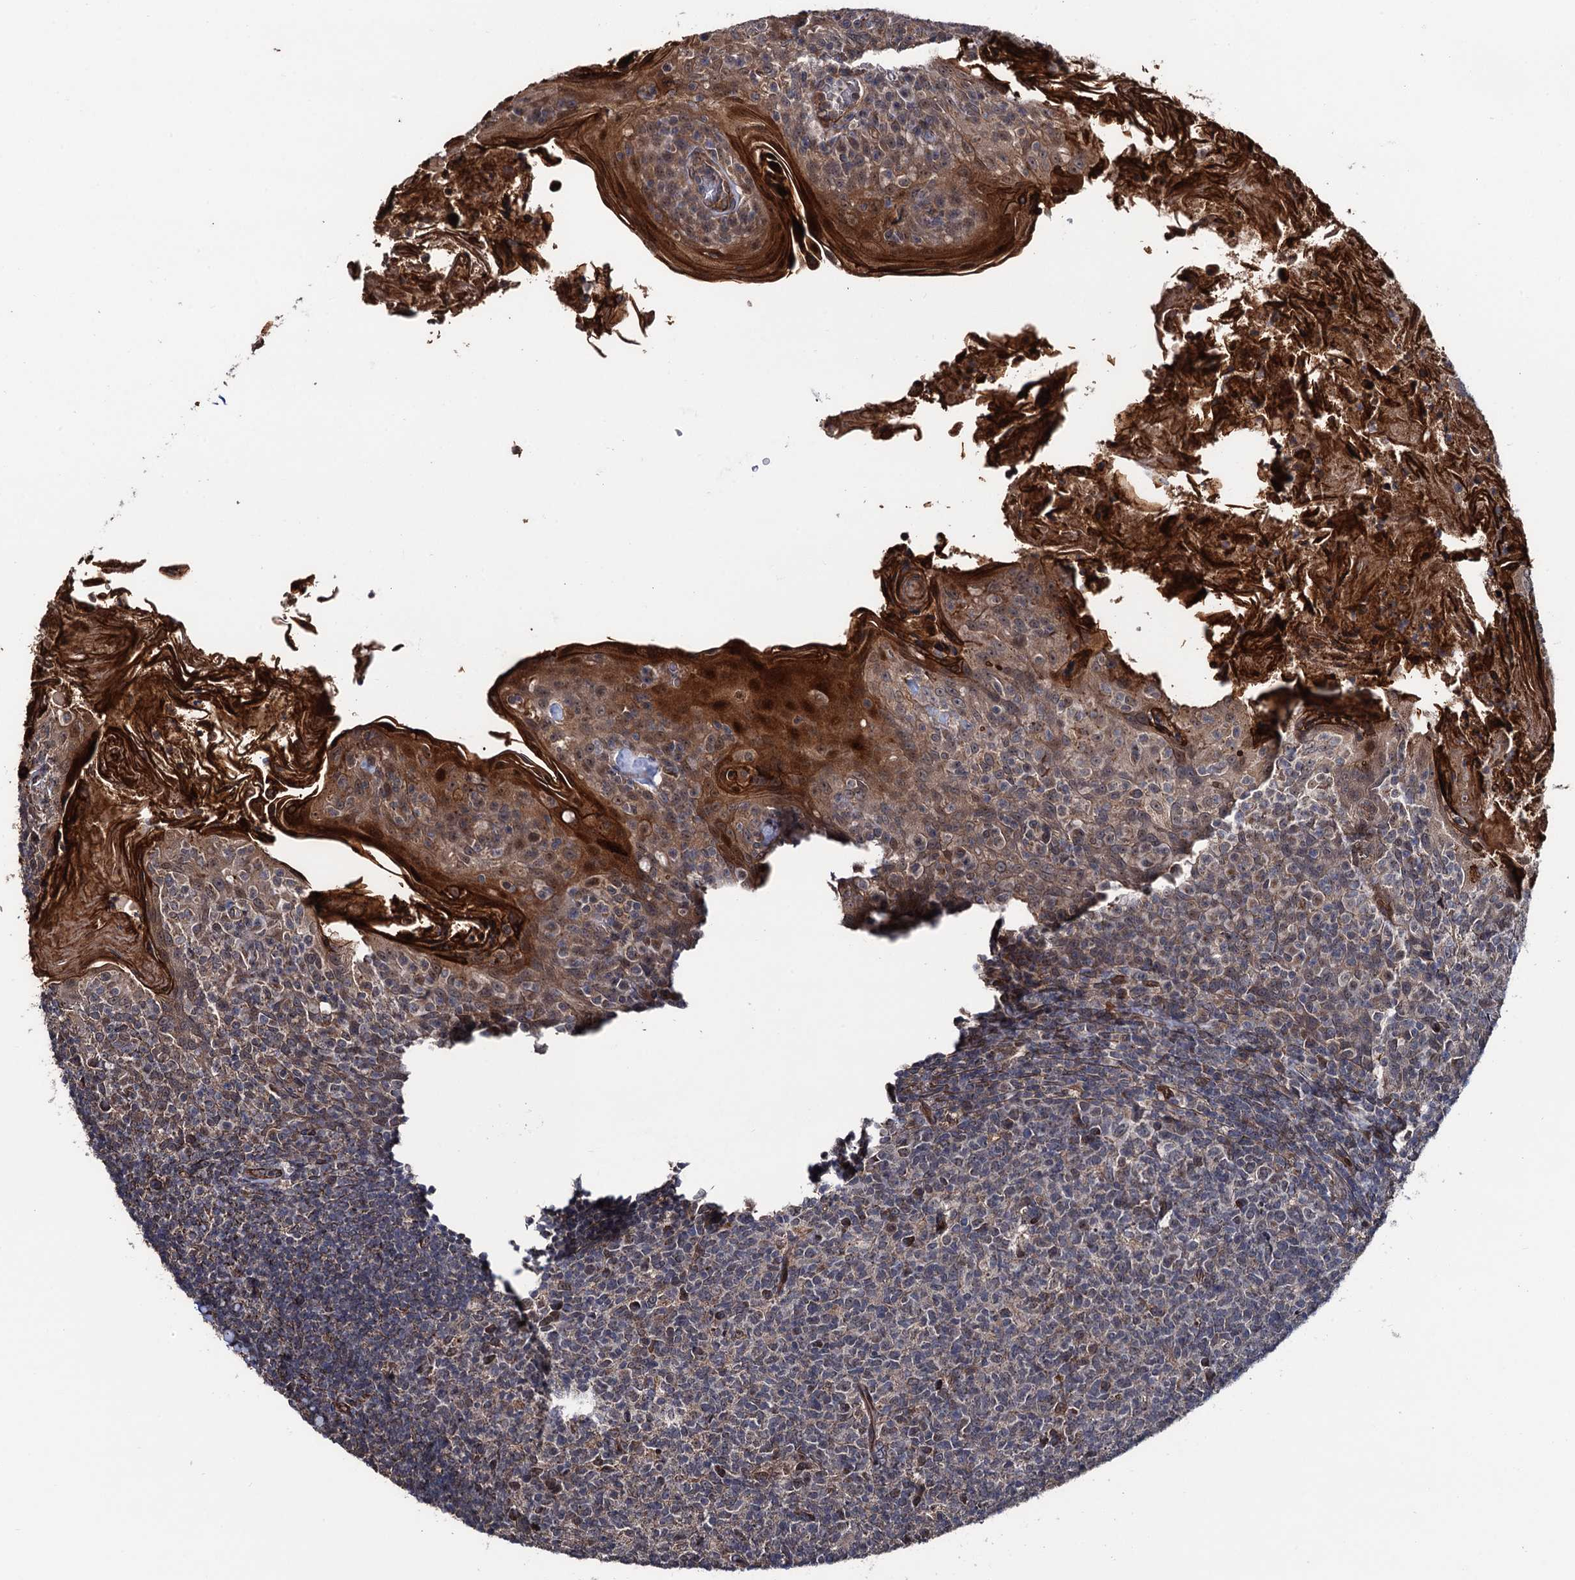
{"staining": {"intensity": "weak", "quantity": "<25%", "location": "nuclear"}, "tissue": "tonsil", "cell_type": "Germinal center cells", "image_type": "normal", "snomed": [{"axis": "morphology", "description": "Normal tissue, NOS"}, {"axis": "topography", "description": "Tonsil"}], "caption": "An immunohistochemistry (IHC) photomicrograph of normal tonsil is shown. There is no staining in germinal center cells of tonsil.", "gene": "FSIP1", "patient": {"sex": "female", "age": 10}}